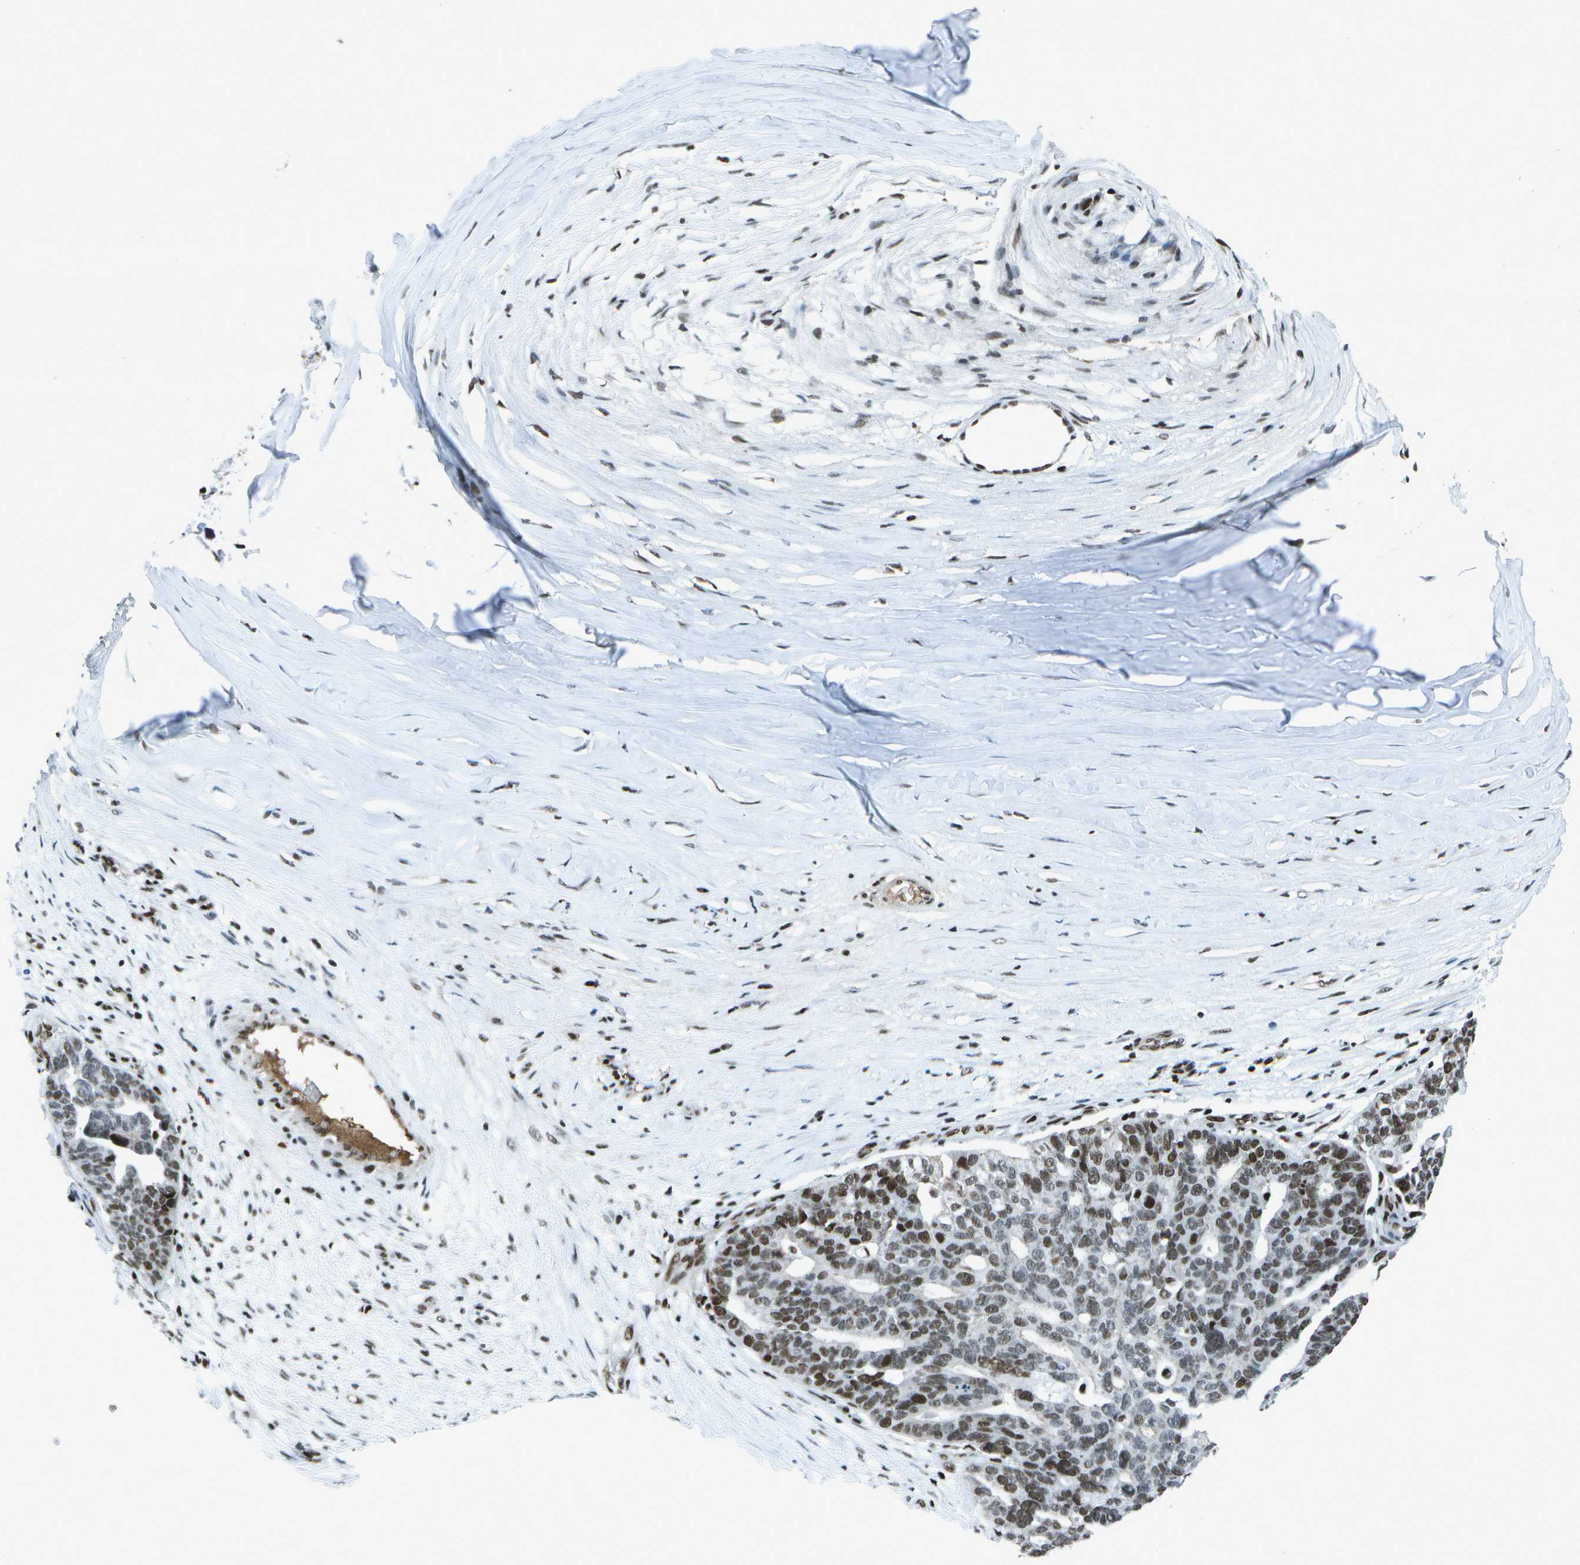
{"staining": {"intensity": "moderate", "quantity": "25%-75%", "location": "nuclear"}, "tissue": "ovarian cancer", "cell_type": "Tumor cells", "image_type": "cancer", "snomed": [{"axis": "morphology", "description": "Cystadenocarcinoma, serous, NOS"}, {"axis": "topography", "description": "Ovary"}], "caption": "IHC image of neoplastic tissue: human ovarian cancer stained using IHC exhibits medium levels of moderate protein expression localized specifically in the nuclear of tumor cells, appearing as a nuclear brown color.", "gene": "MTA2", "patient": {"sex": "female", "age": 59}}